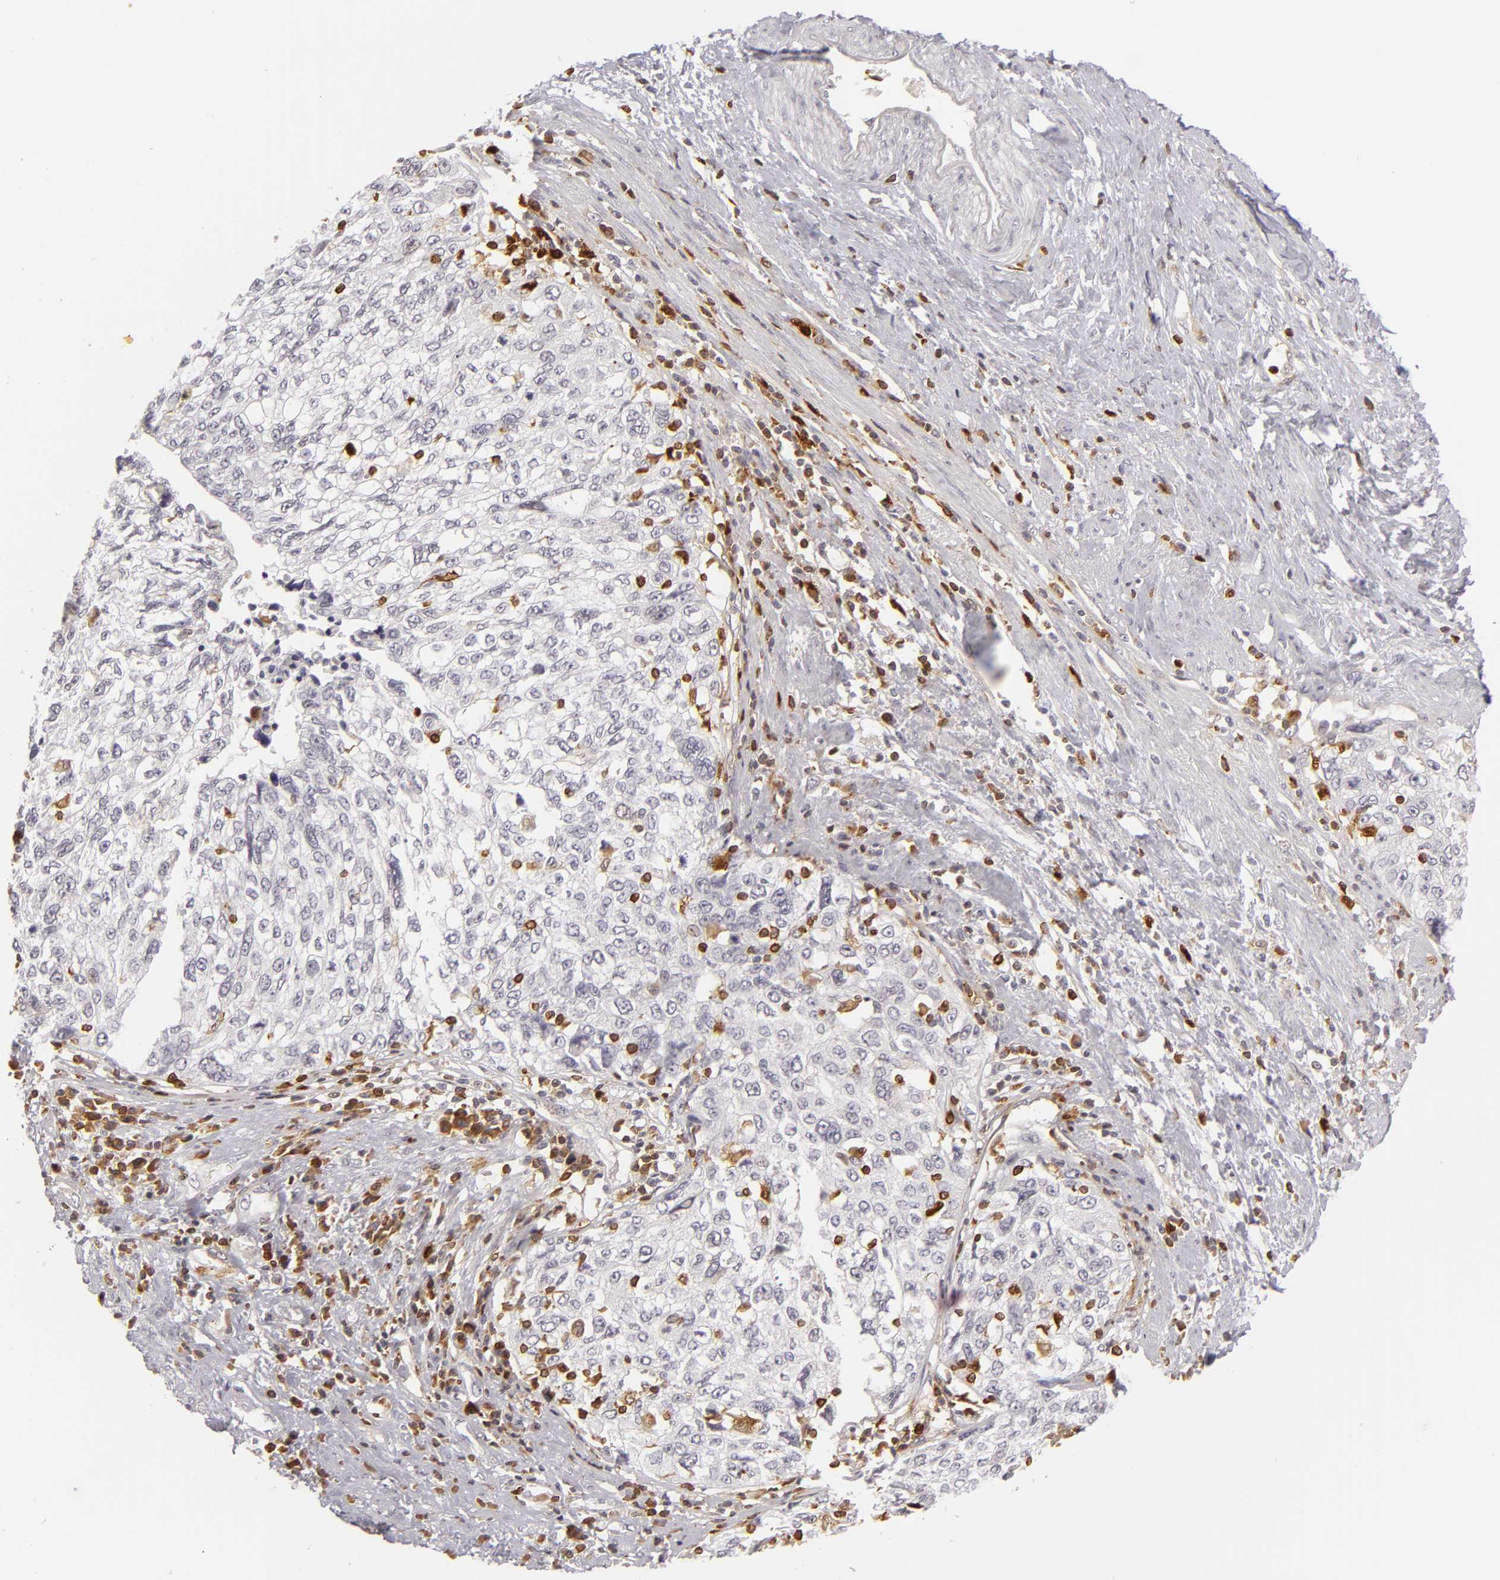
{"staining": {"intensity": "negative", "quantity": "none", "location": "none"}, "tissue": "cervical cancer", "cell_type": "Tumor cells", "image_type": "cancer", "snomed": [{"axis": "morphology", "description": "Squamous cell carcinoma, NOS"}, {"axis": "topography", "description": "Cervix"}], "caption": "This is an immunohistochemistry micrograph of human cervical squamous cell carcinoma. There is no positivity in tumor cells.", "gene": "APOBEC3G", "patient": {"sex": "female", "age": 57}}